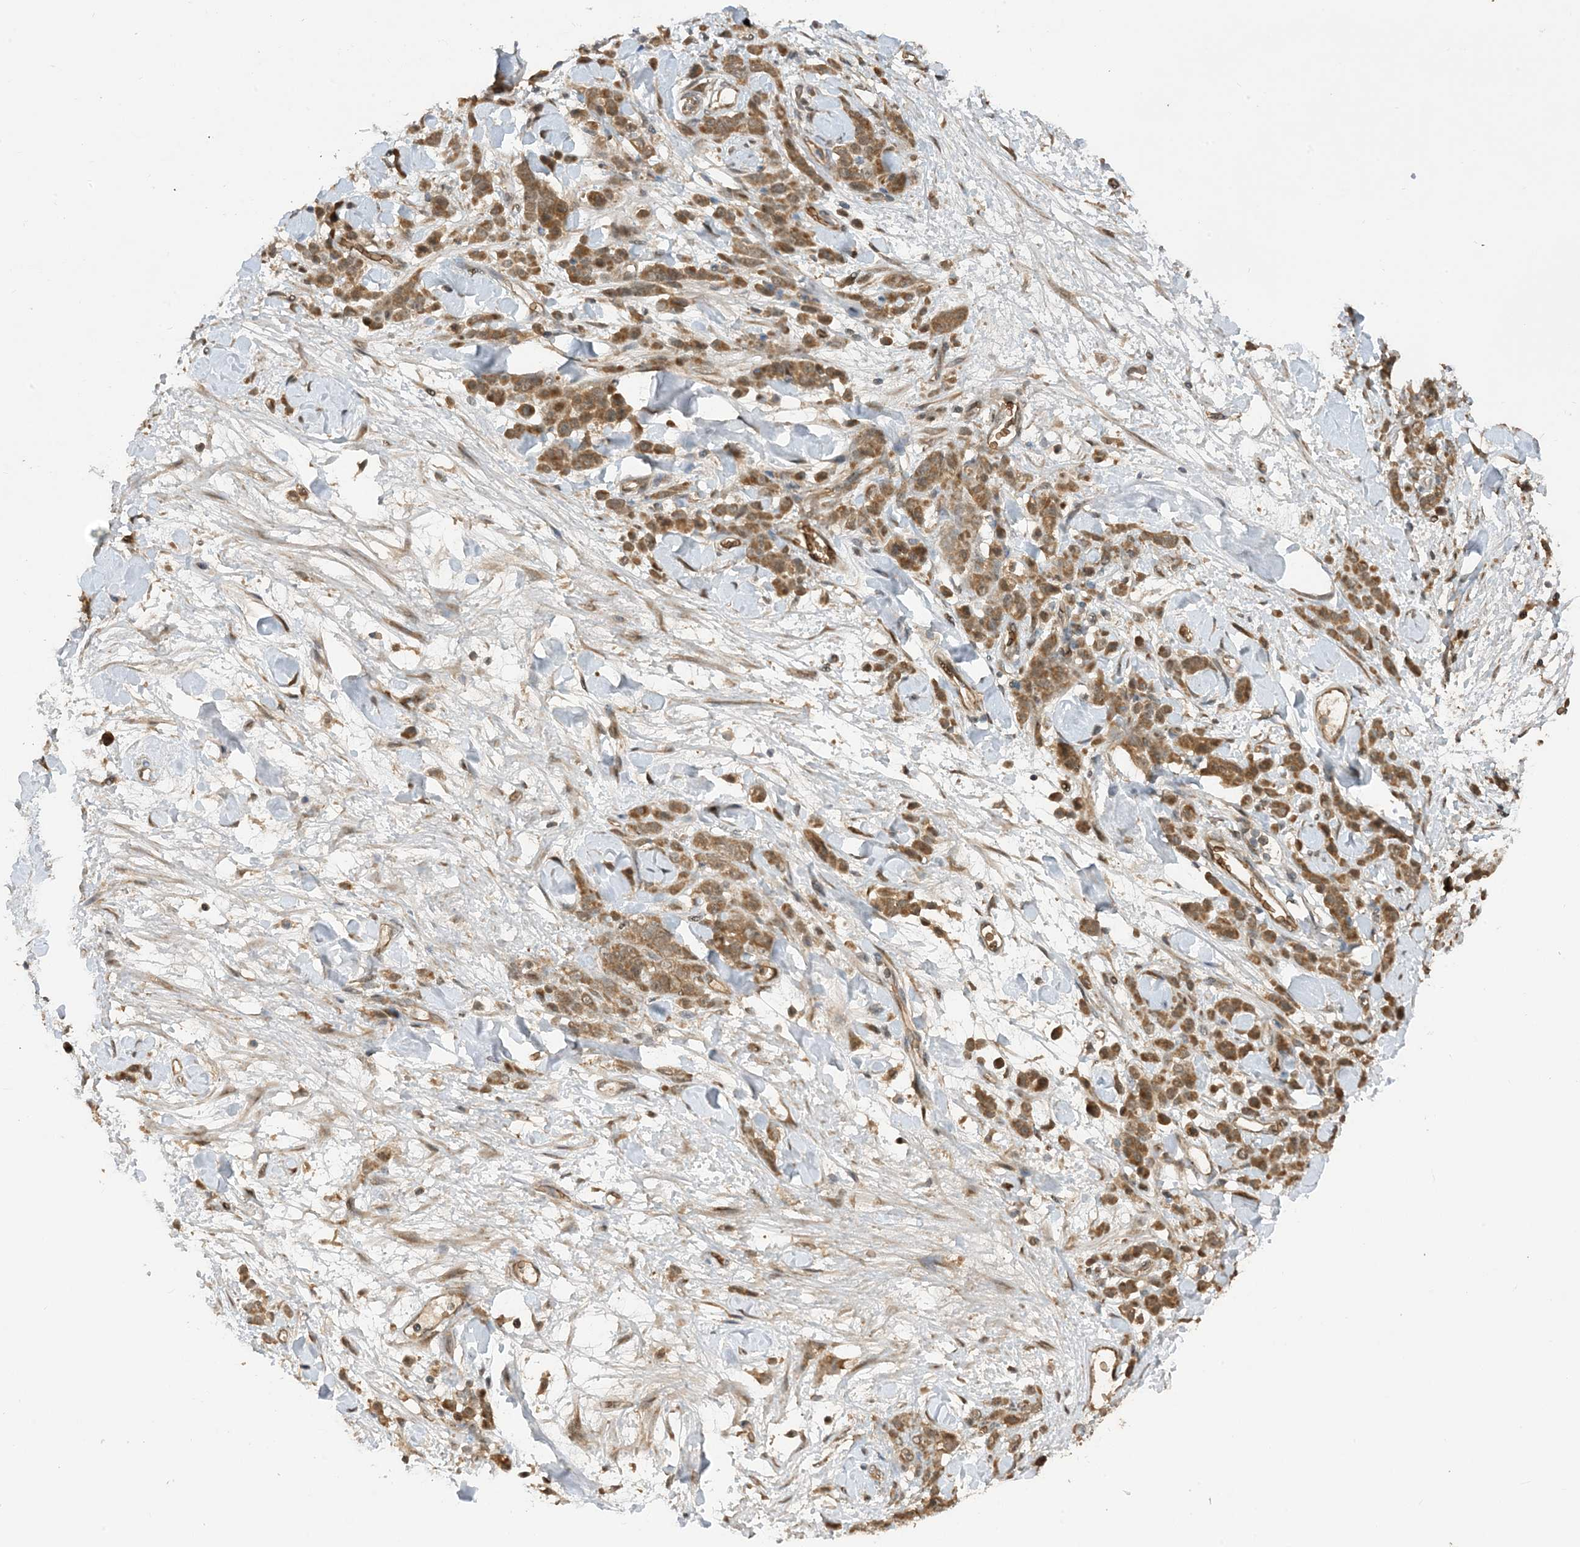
{"staining": {"intensity": "moderate", "quantity": ">75%", "location": "cytoplasmic/membranous"}, "tissue": "stomach cancer", "cell_type": "Tumor cells", "image_type": "cancer", "snomed": [{"axis": "morphology", "description": "Normal tissue, NOS"}, {"axis": "morphology", "description": "Adenocarcinoma, NOS"}, {"axis": "topography", "description": "Stomach"}], "caption": "Tumor cells display medium levels of moderate cytoplasmic/membranous positivity in about >75% of cells in stomach adenocarcinoma.", "gene": "PUSL1", "patient": {"sex": "male", "age": 82}}